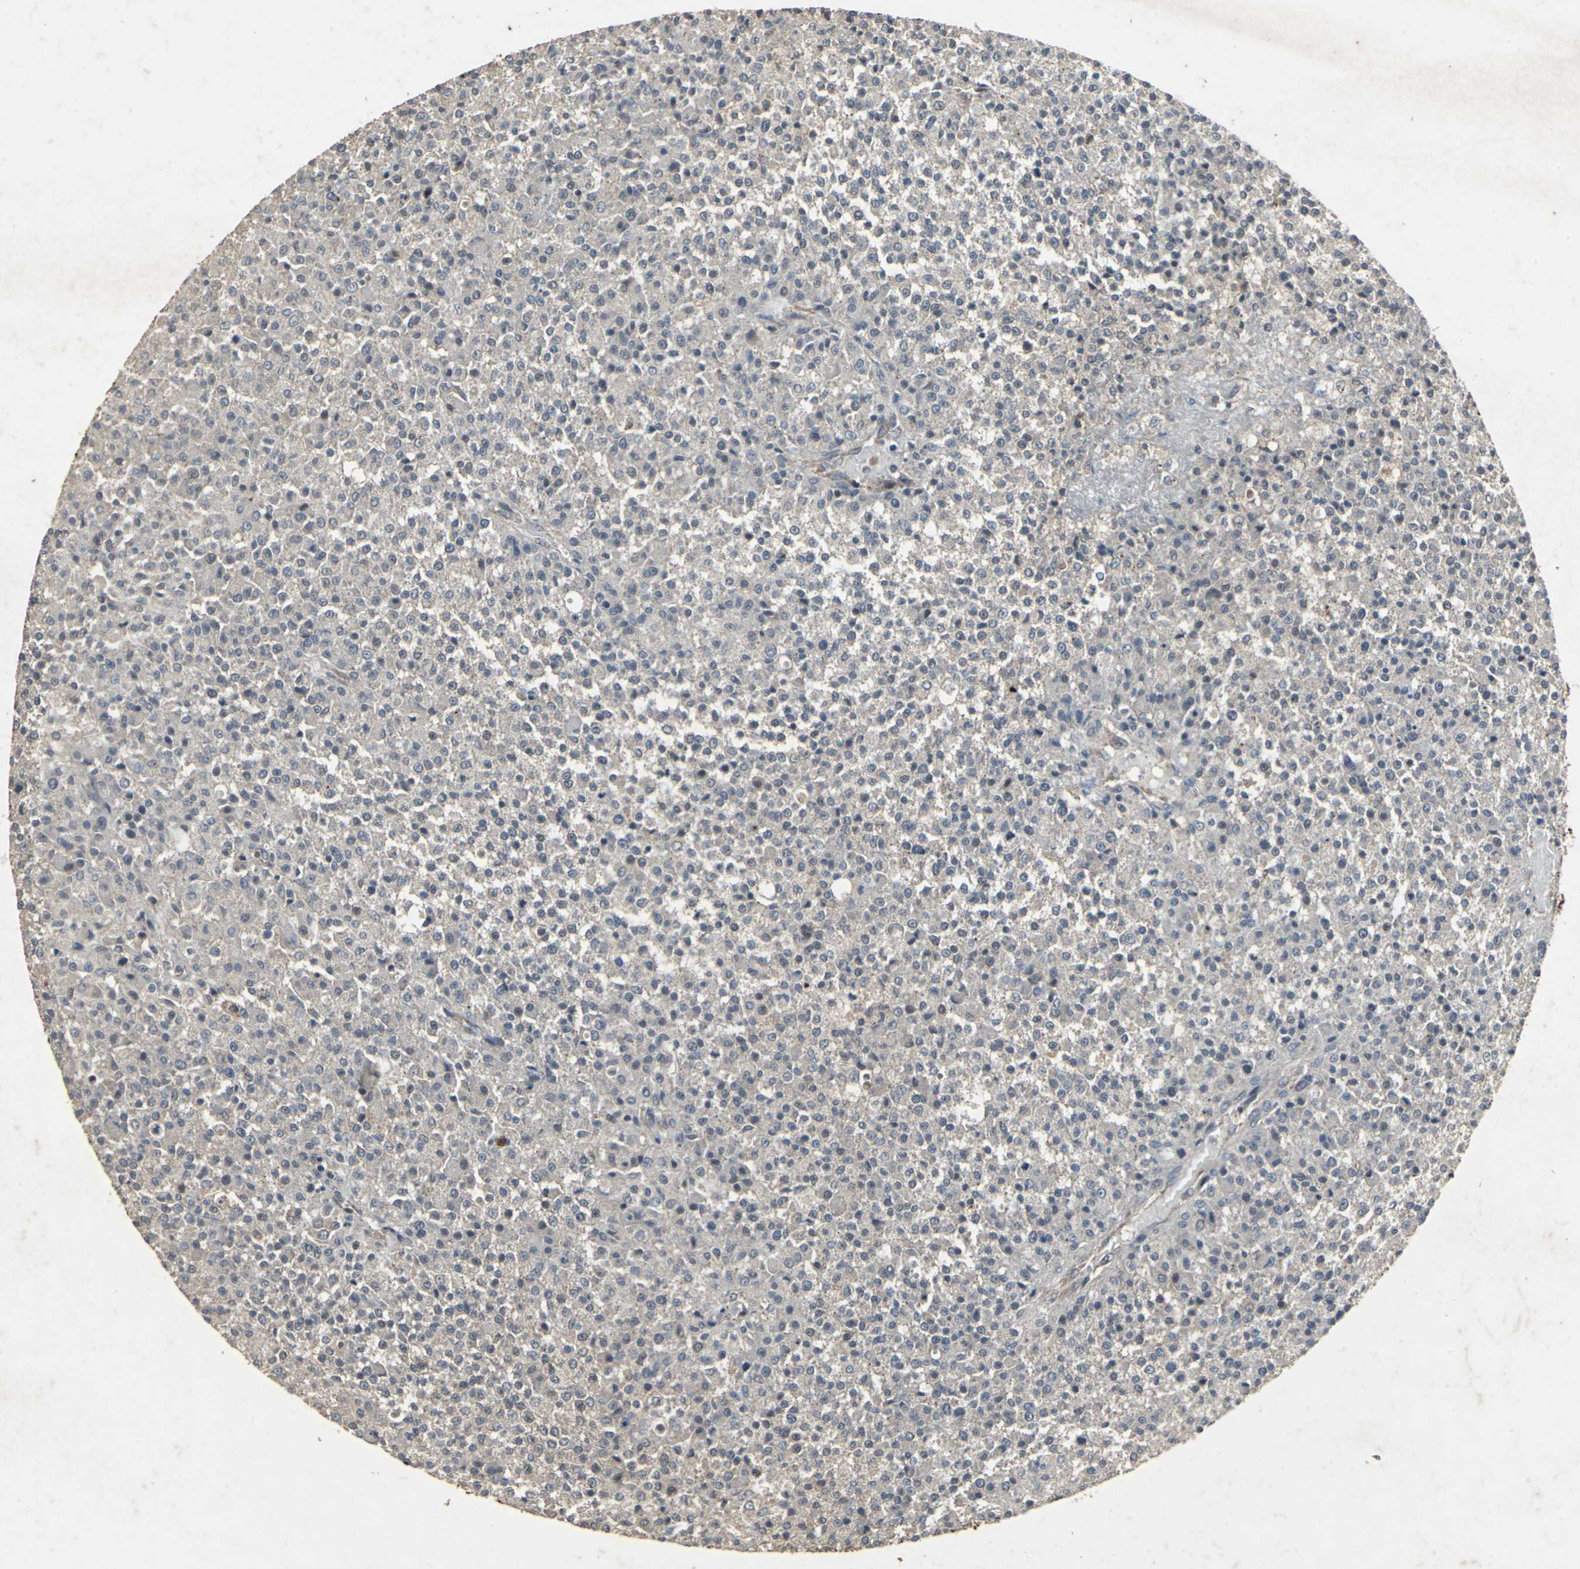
{"staining": {"intensity": "weak", "quantity": "25%-75%", "location": "cytoplasmic/membranous"}, "tissue": "testis cancer", "cell_type": "Tumor cells", "image_type": "cancer", "snomed": [{"axis": "morphology", "description": "Seminoma, NOS"}, {"axis": "topography", "description": "Testis"}], "caption": "IHC of testis cancer (seminoma) reveals low levels of weak cytoplasmic/membranous expression in about 25%-75% of tumor cells. The protein of interest is shown in brown color, while the nuclei are stained blue.", "gene": "CCR9", "patient": {"sex": "male", "age": 59}}